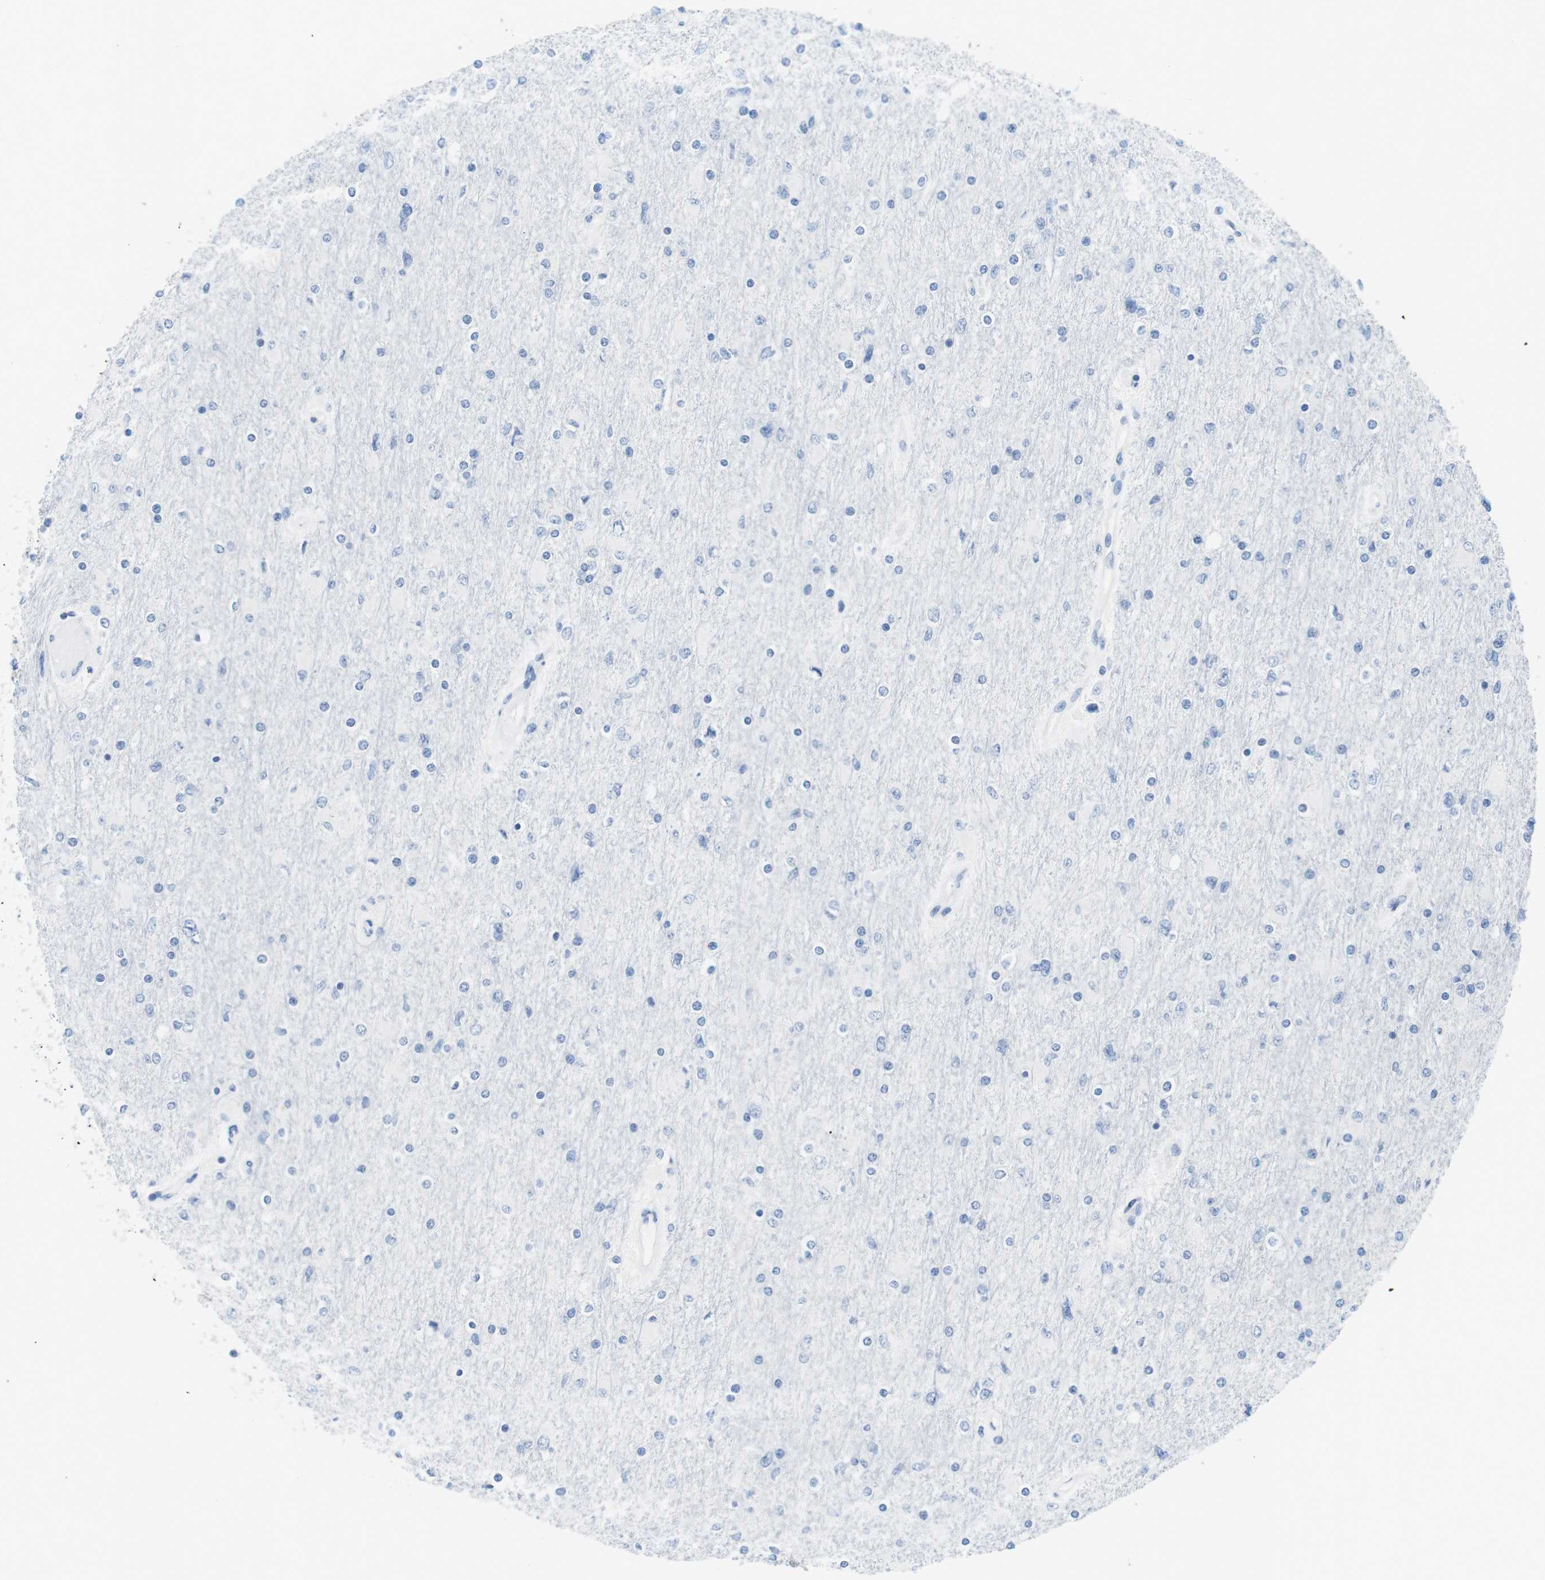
{"staining": {"intensity": "negative", "quantity": "none", "location": "none"}, "tissue": "glioma", "cell_type": "Tumor cells", "image_type": "cancer", "snomed": [{"axis": "morphology", "description": "Glioma, malignant, High grade"}, {"axis": "topography", "description": "Cerebral cortex"}], "caption": "A histopathology image of malignant glioma (high-grade) stained for a protein exhibits no brown staining in tumor cells. Nuclei are stained in blue.", "gene": "TNFRSF4", "patient": {"sex": "female", "age": 36}}